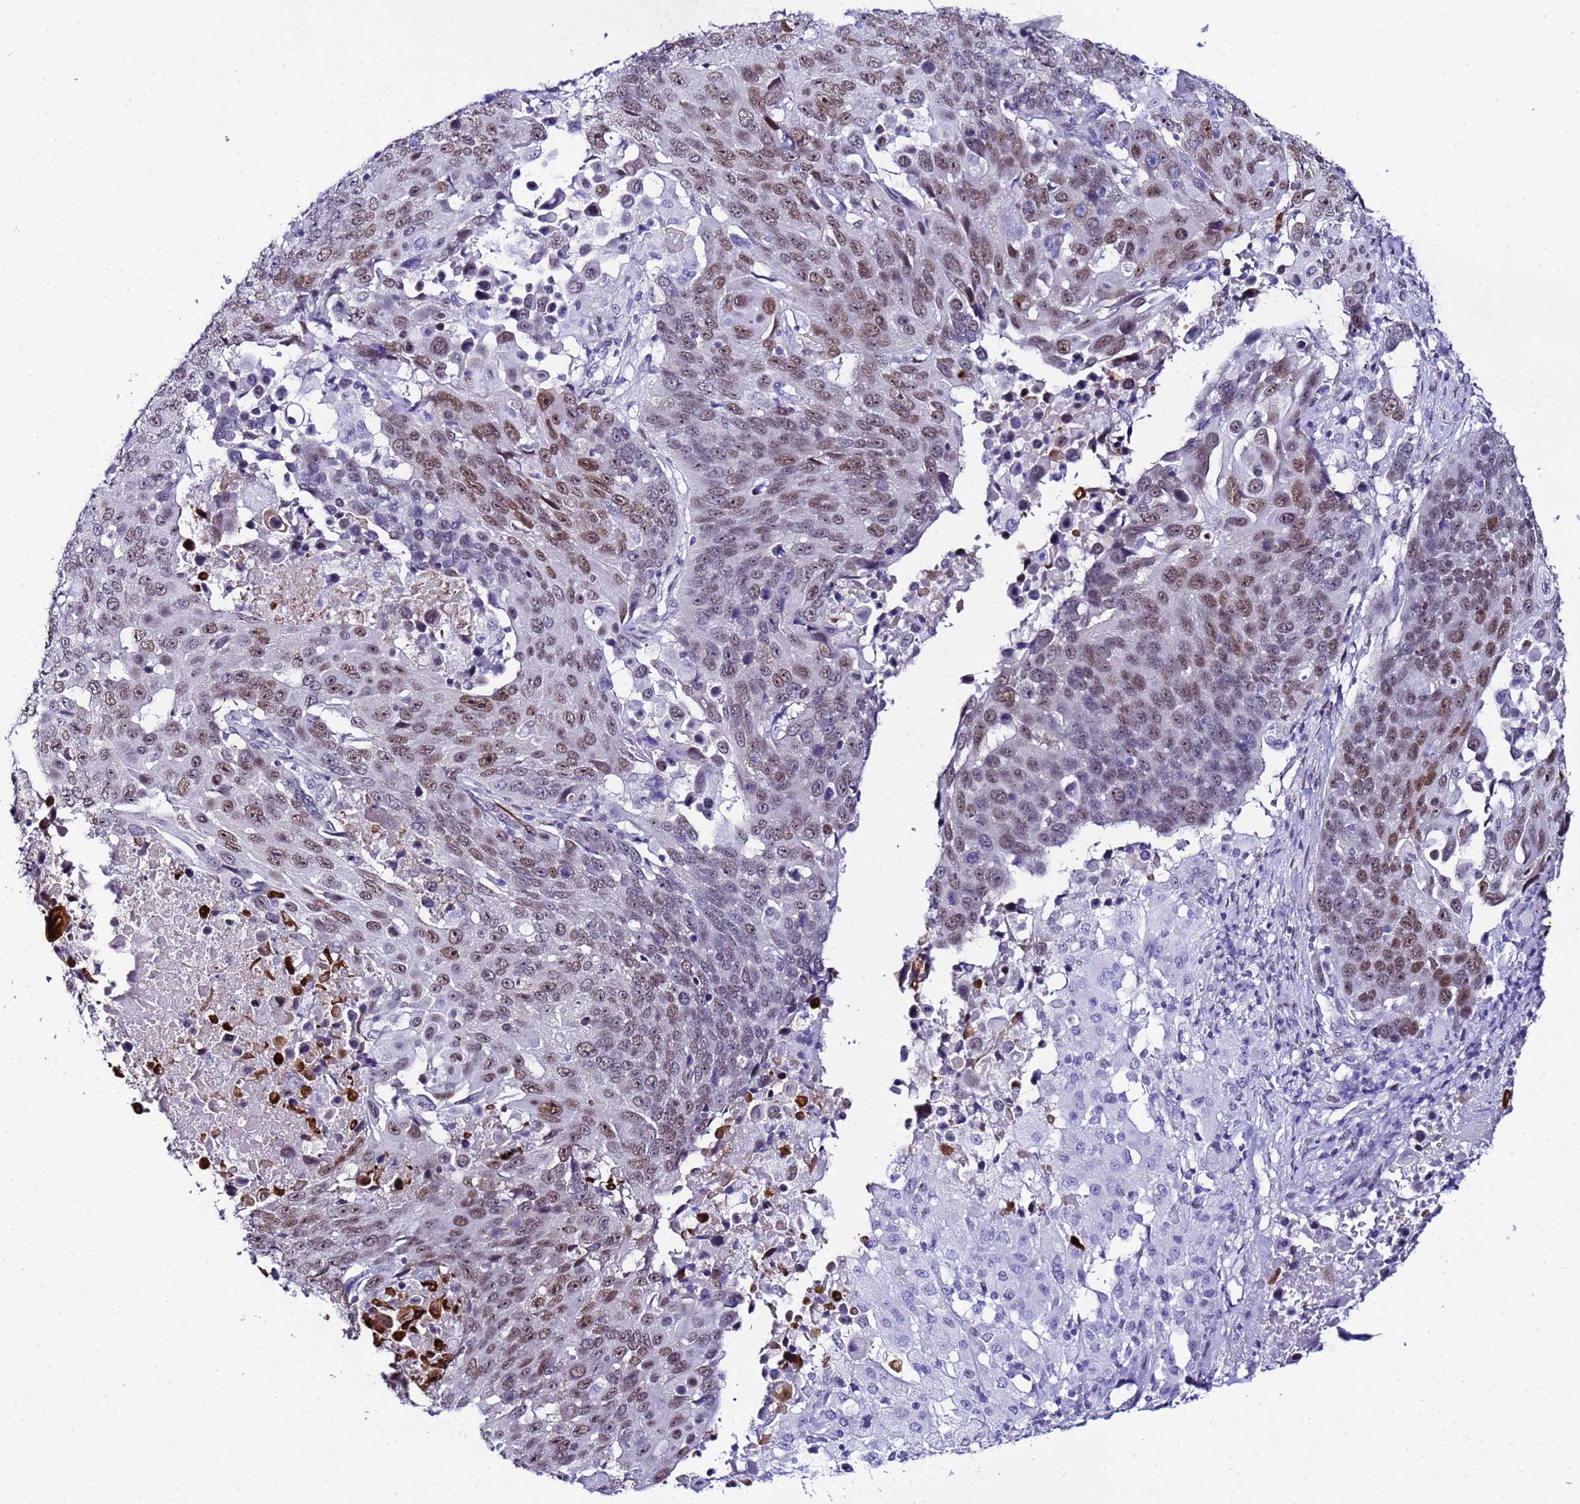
{"staining": {"intensity": "moderate", "quantity": ">75%", "location": "nuclear"}, "tissue": "lung cancer", "cell_type": "Tumor cells", "image_type": "cancer", "snomed": [{"axis": "morphology", "description": "Squamous cell carcinoma, NOS"}, {"axis": "topography", "description": "Lung"}], "caption": "Moderate nuclear expression for a protein is present in approximately >75% of tumor cells of lung squamous cell carcinoma using immunohistochemistry (IHC).", "gene": "BCL7A", "patient": {"sex": "male", "age": 66}}